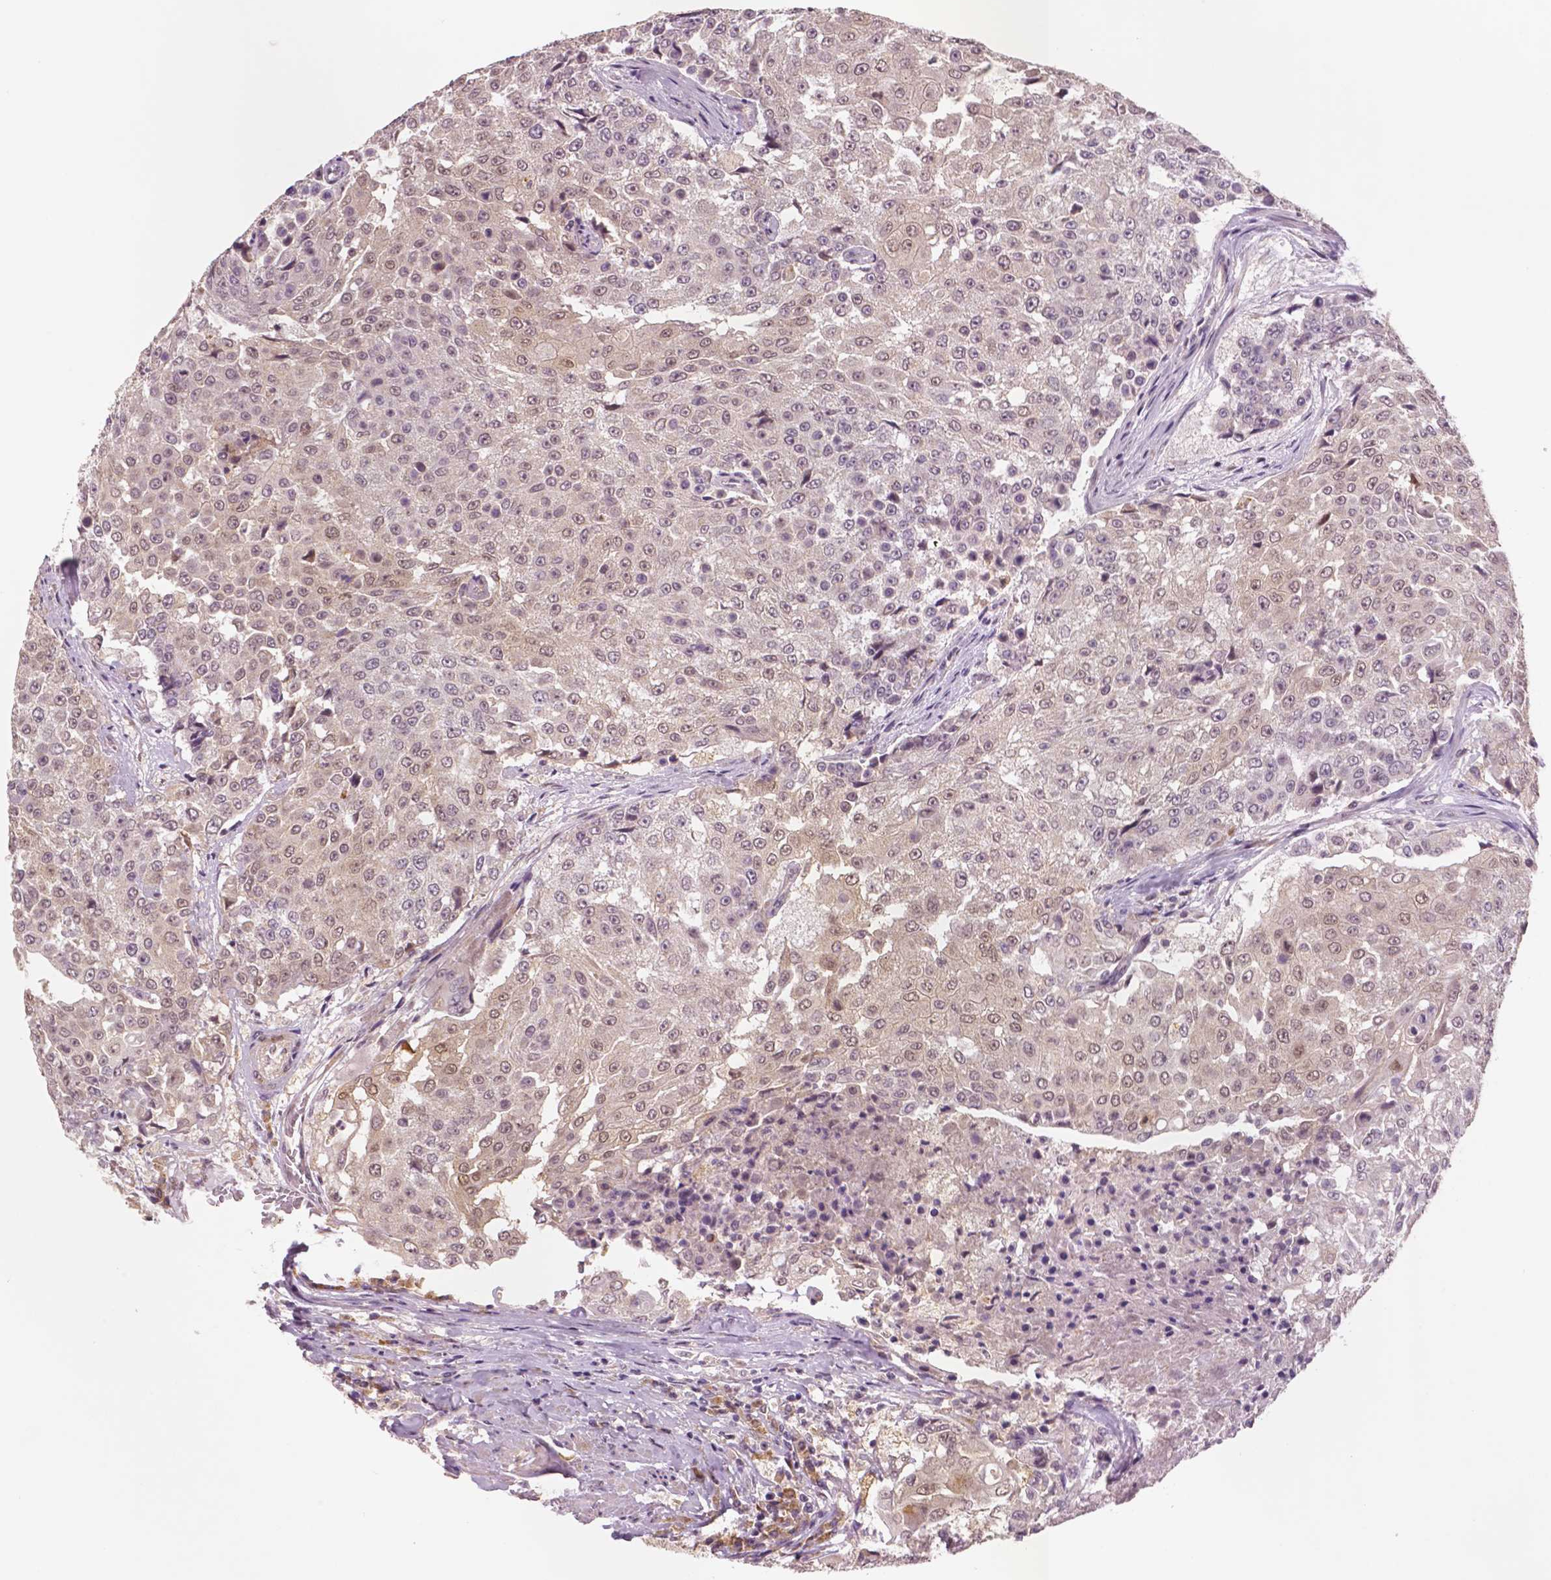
{"staining": {"intensity": "weak", "quantity": "25%-75%", "location": "cytoplasmic/membranous,nuclear"}, "tissue": "urothelial cancer", "cell_type": "Tumor cells", "image_type": "cancer", "snomed": [{"axis": "morphology", "description": "Urothelial carcinoma, High grade"}, {"axis": "topography", "description": "Urinary bladder"}], "caption": "Weak cytoplasmic/membranous and nuclear staining is seen in about 25%-75% of tumor cells in urothelial cancer.", "gene": "STAT3", "patient": {"sex": "female", "age": 63}}